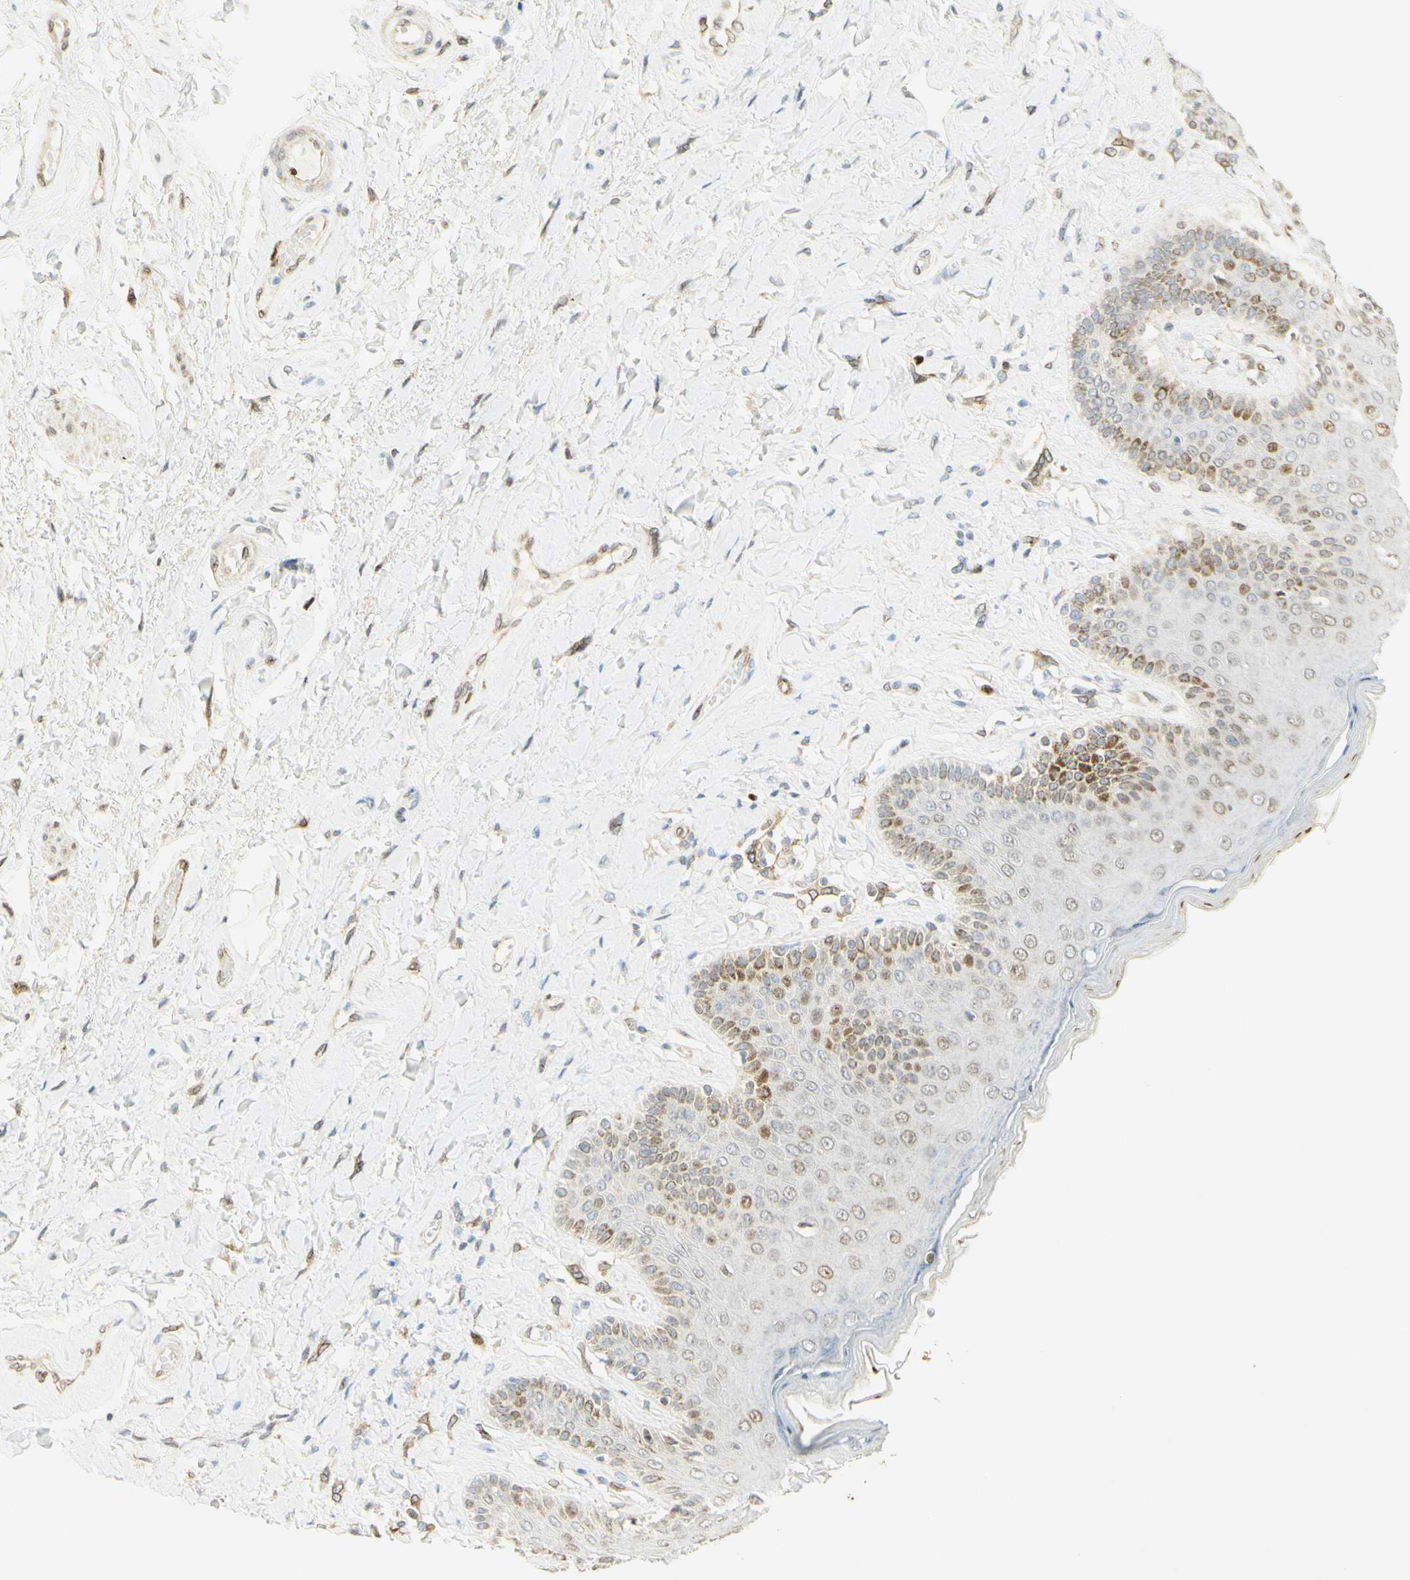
{"staining": {"intensity": "moderate", "quantity": "25%-75%", "location": "cytoplasmic/membranous,nuclear"}, "tissue": "skin", "cell_type": "Epidermal cells", "image_type": "normal", "snomed": [{"axis": "morphology", "description": "Normal tissue, NOS"}, {"axis": "topography", "description": "Anal"}], "caption": "Immunohistochemical staining of benign skin demonstrates moderate cytoplasmic/membranous,nuclear protein positivity in approximately 25%-75% of epidermal cells.", "gene": "E2F1", "patient": {"sex": "male", "age": 69}}